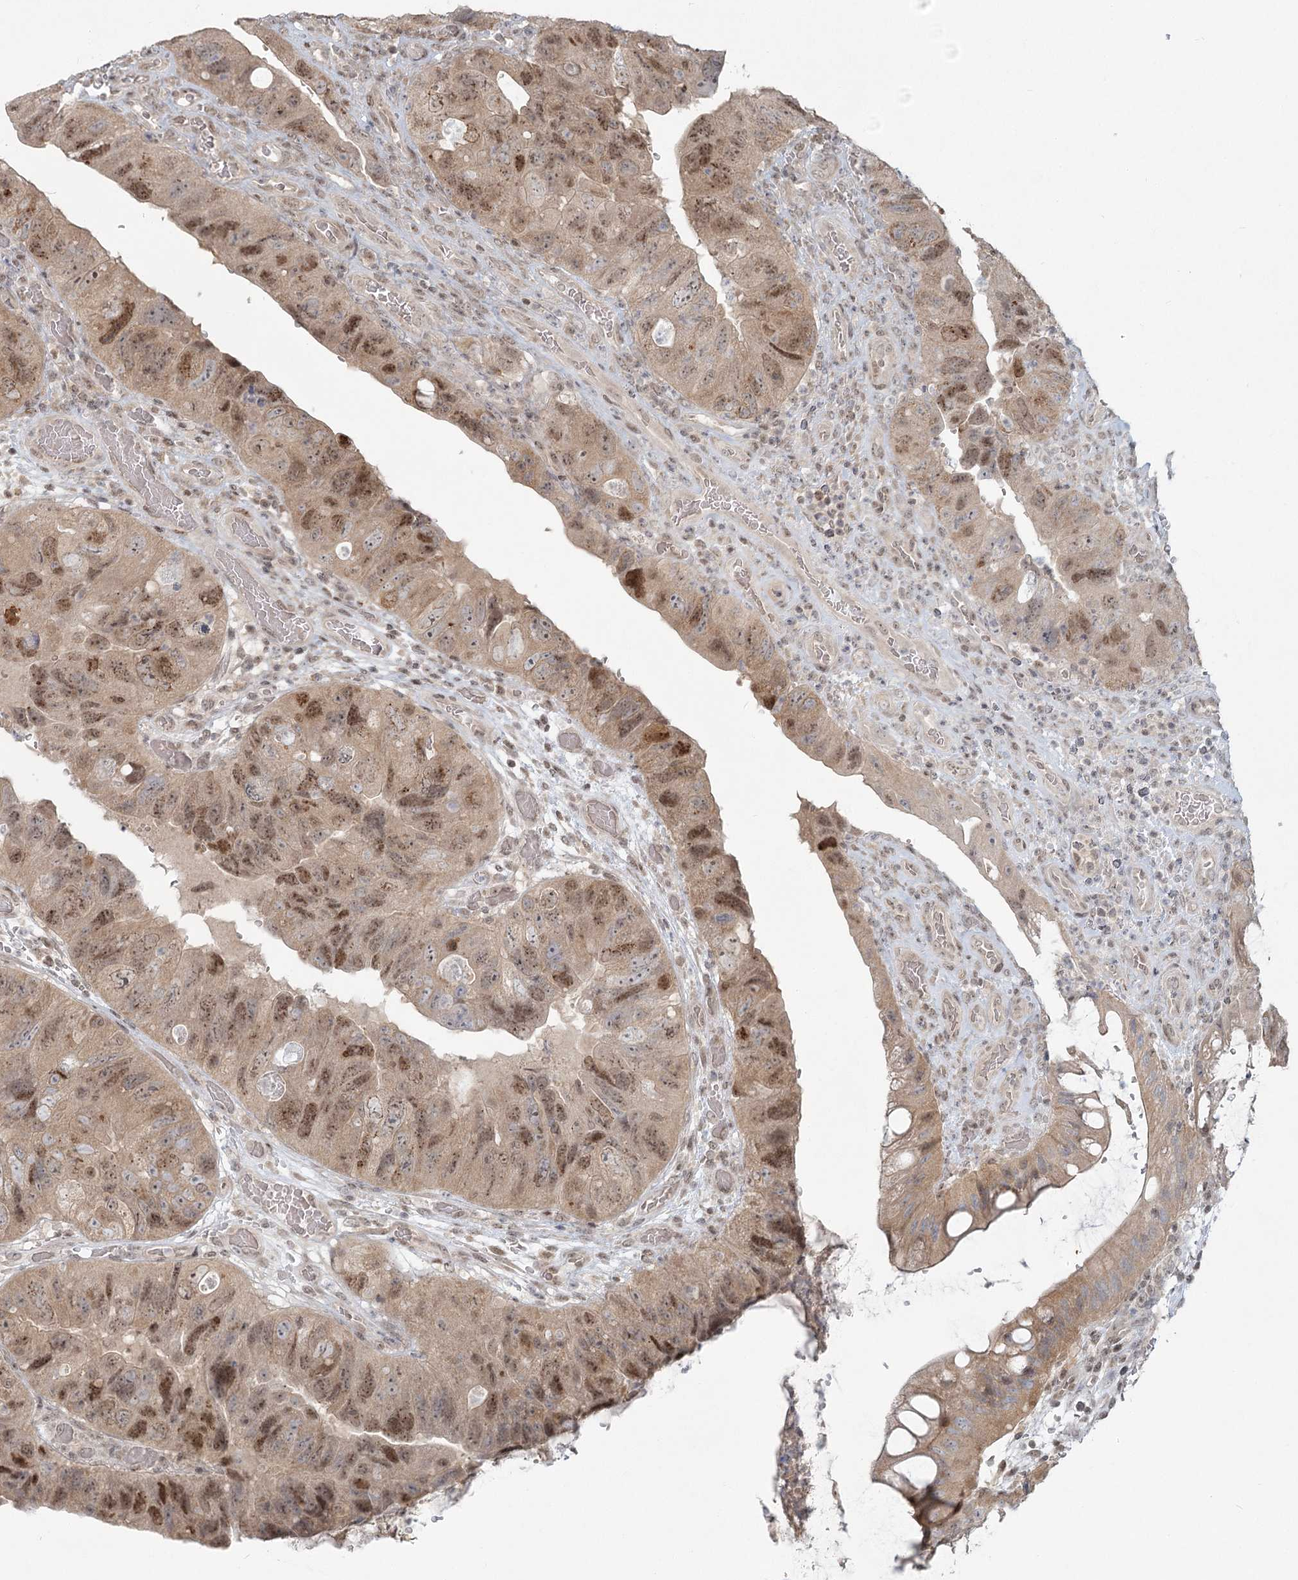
{"staining": {"intensity": "moderate", "quantity": ">75%", "location": "cytoplasmic/membranous,nuclear"}, "tissue": "colorectal cancer", "cell_type": "Tumor cells", "image_type": "cancer", "snomed": [{"axis": "morphology", "description": "Adenocarcinoma, NOS"}, {"axis": "topography", "description": "Rectum"}], "caption": "Protein expression by immunohistochemistry displays moderate cytoplasmic/membranous and nuclear positivity in approximately >75% of tumor cells in adenocarcinoma (colorectal).", "gene": "R3HCC1L", "patient": {"sex": "male", "age": 63}}